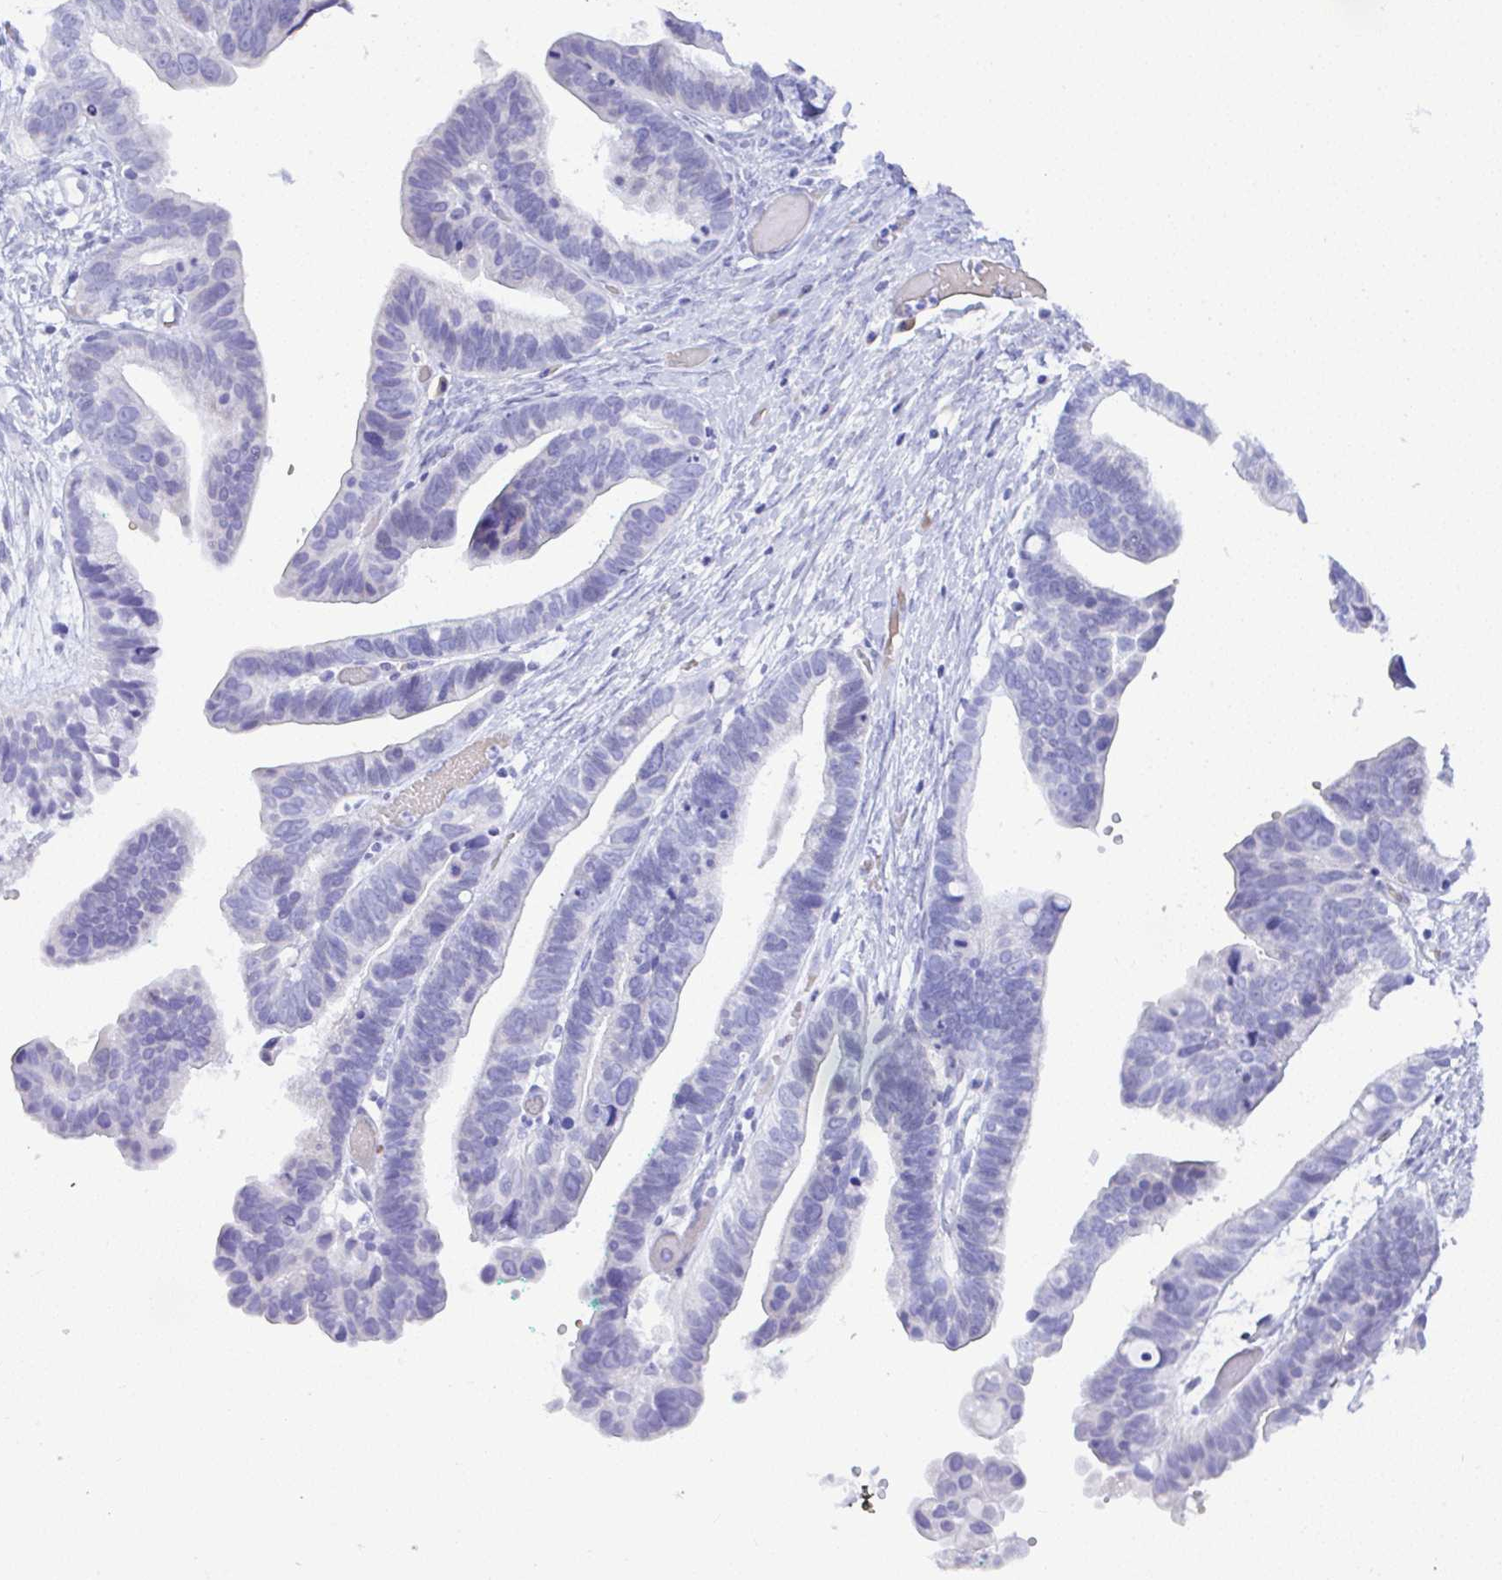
{"staining": {"intensity": "negative", "quantity": "none", "location": "none"}, "tissue": "ovarian cancer", "cell_type": "Tumor cells", "image_type": "cancer", "snomed": [{"axis": "morphology", "description": "Cystadenocarcinoma, serous, NOS"}, {"axis": "topography", "description": "Ovary"}], "caption": "Serous cystadenocarcinoma (ovarian) stained for a protein using IHC displays no positivity tumor cells.", "gene": "SEL1L2", "patient": {"sex": "female", "age": 56}}